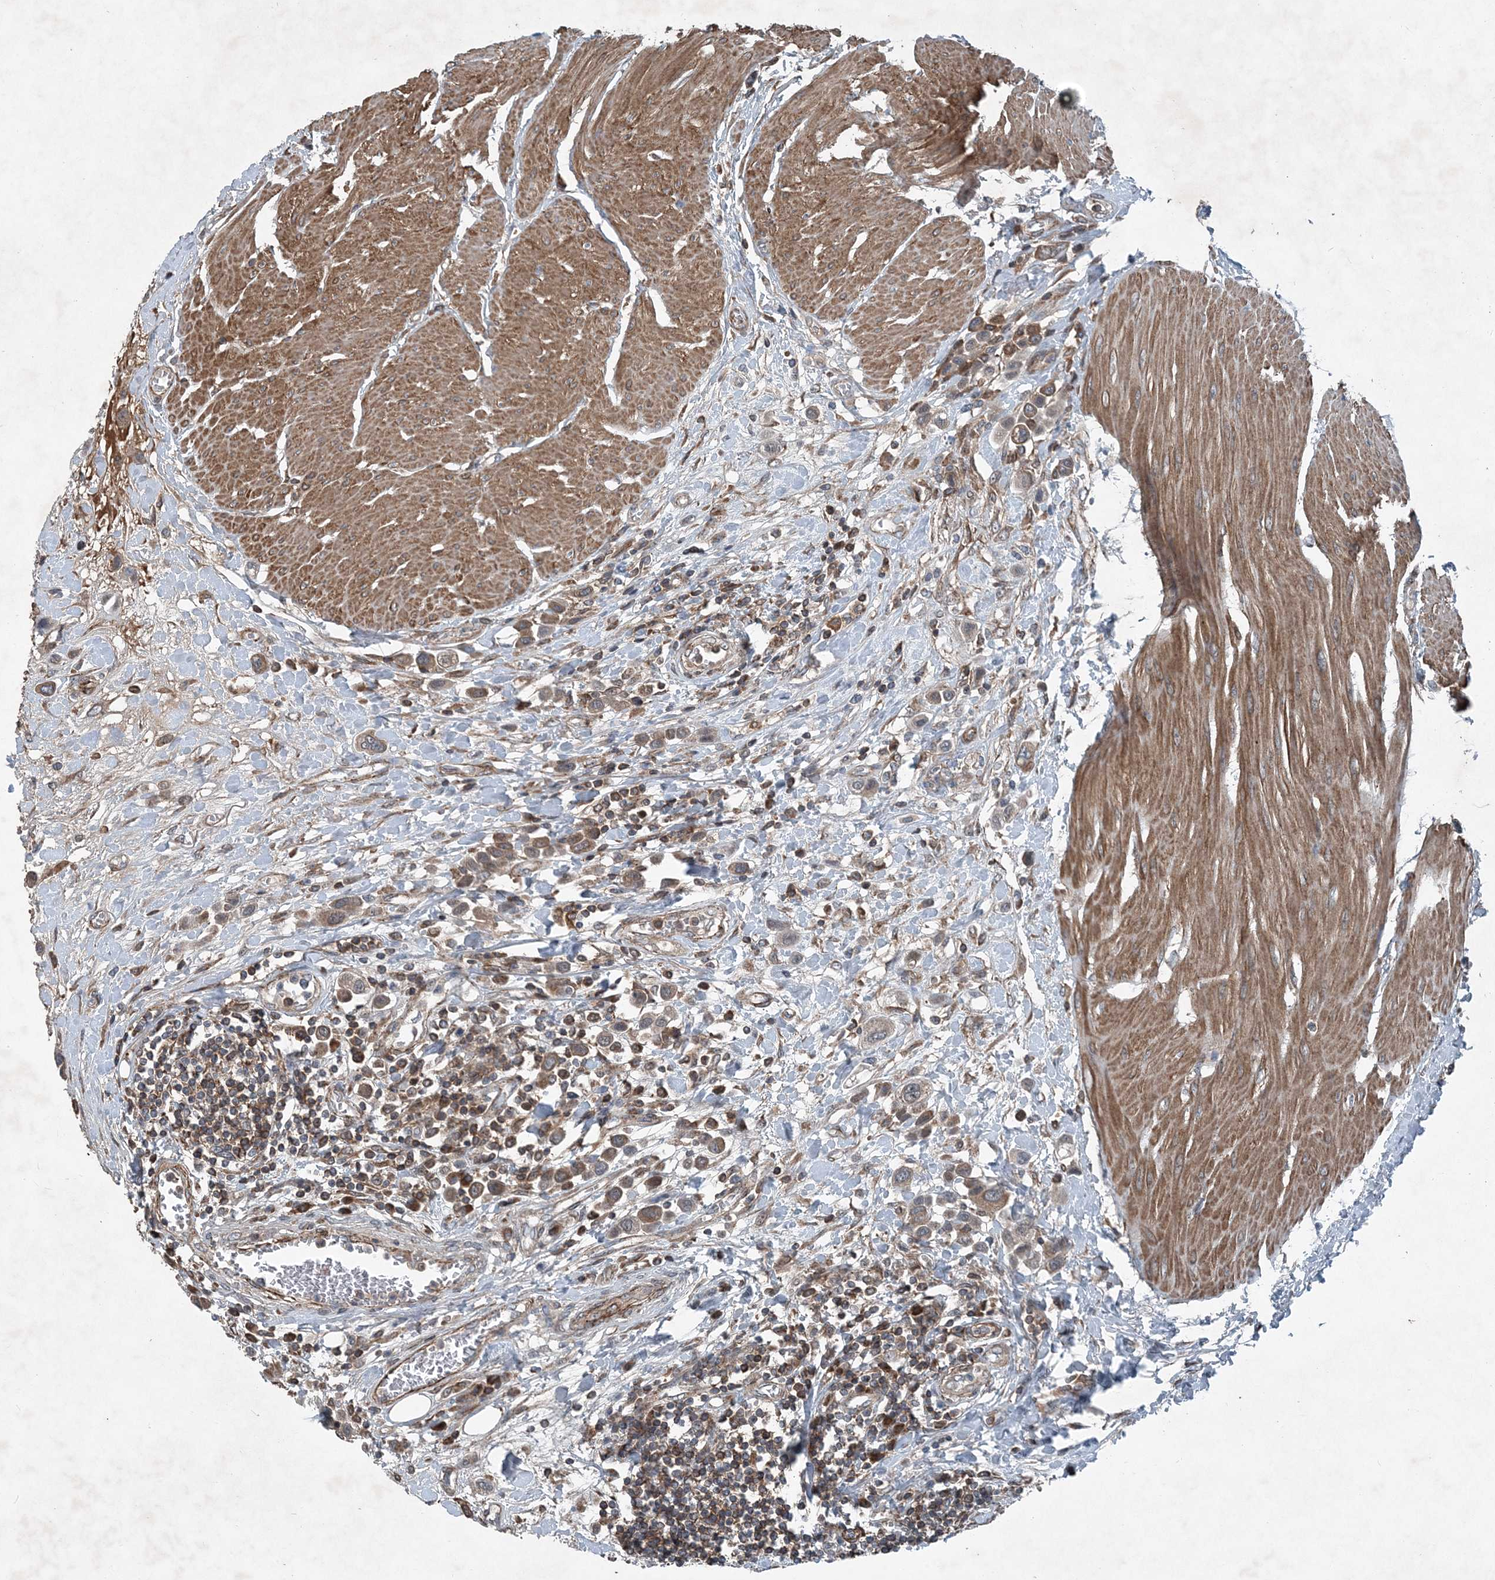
{"staining": {"intensity": "weak", "quantity": ">75%", "location": "cytoplasmic/membranous"}, "tissue": "urothelial cancer", "cell_type": "Tumor cells", "image_type": "cancer", "snomed": [{"axis": "morphology", "description": "Urothelial carcinoma, High grade"}, {"axis": "topography", "description": "Urinary bladder"}], "caption": "Urothelial cancer stained for a protein (brown) reveals weak cytoplasmic/membranous positive positivity in approximately >75% of tumor cells.", "gene": "NDUFA2", "patient": {"sex": "male", "age": 50}}